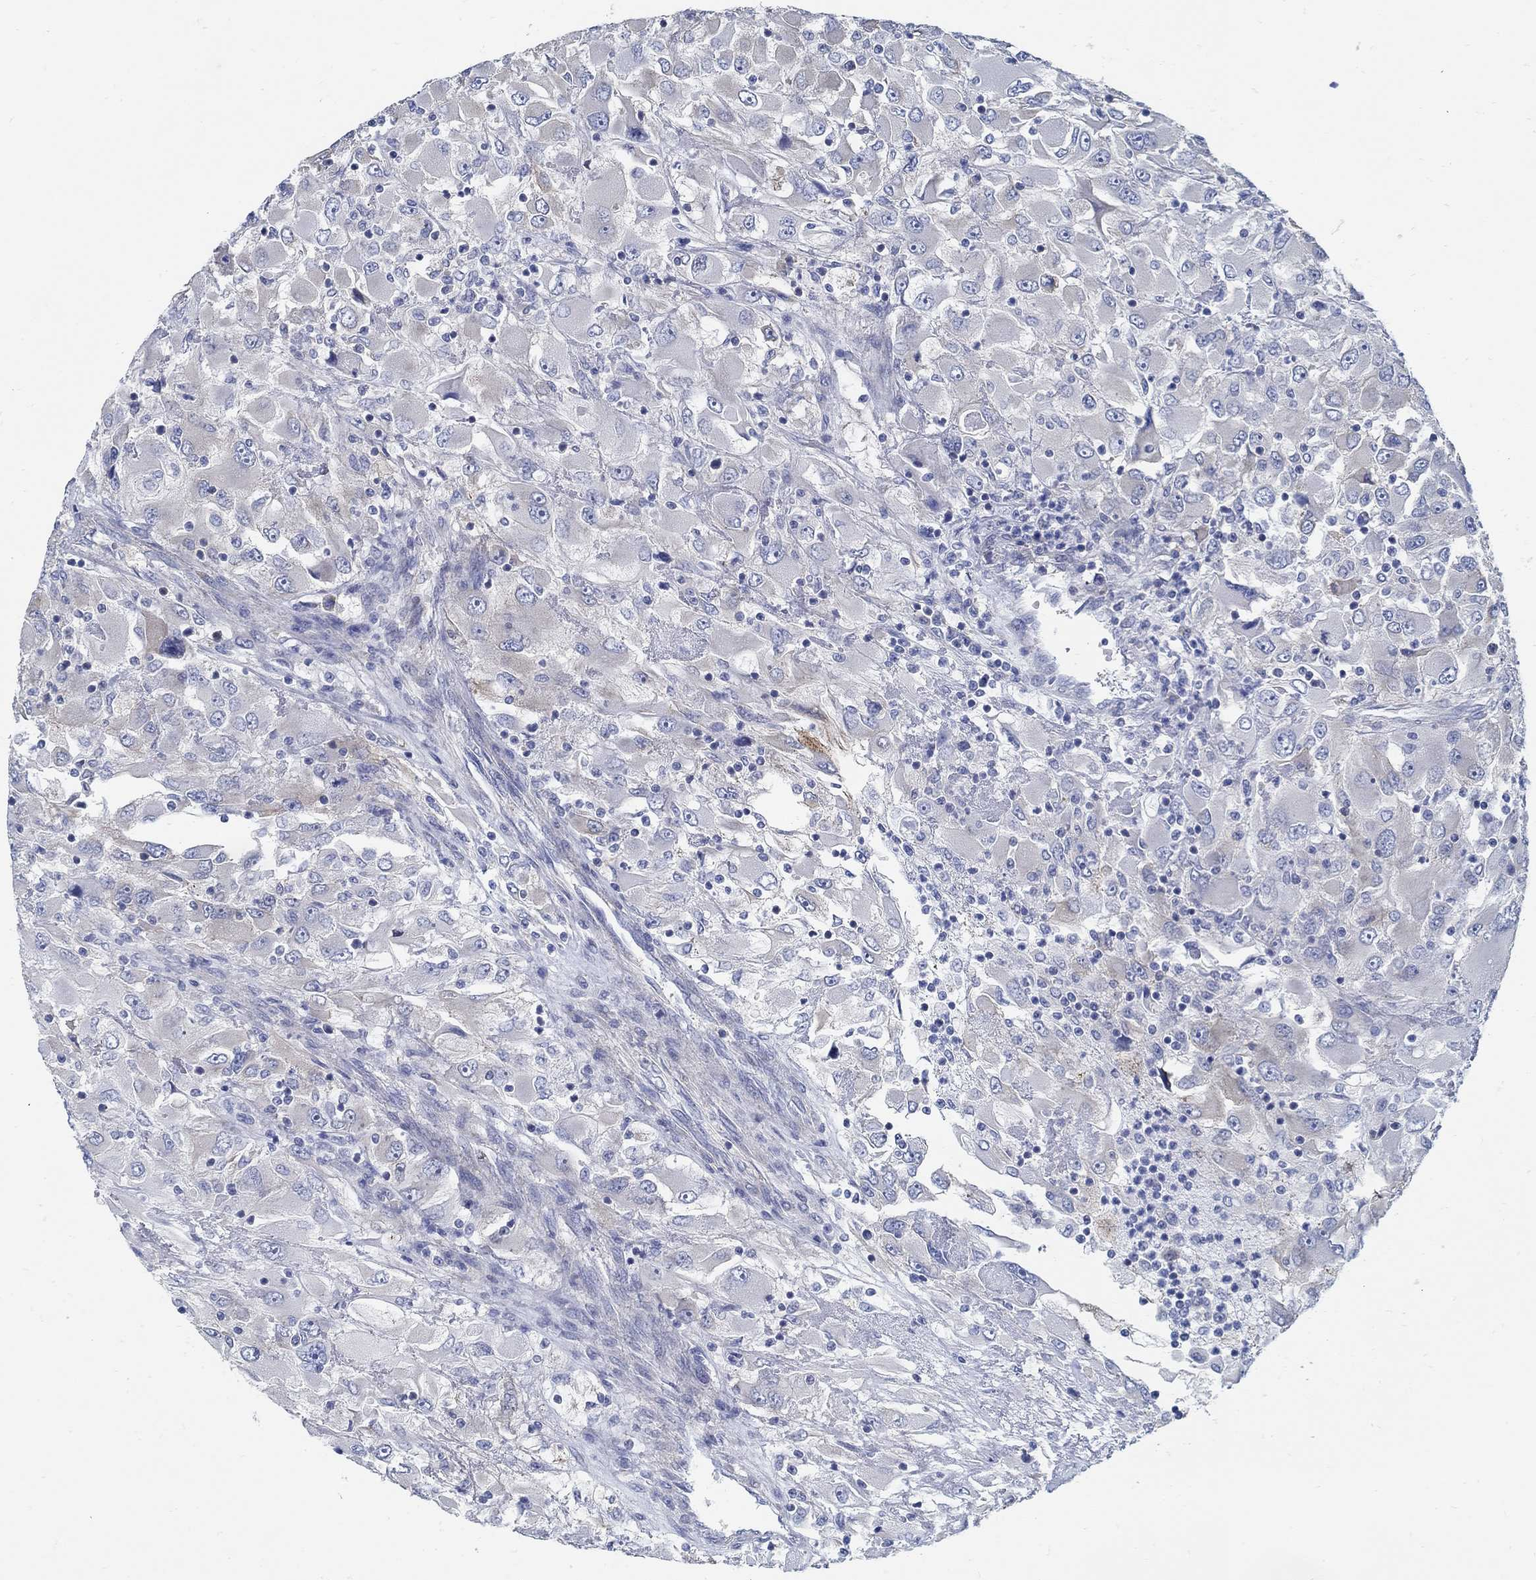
{"staining": {"intensity": "negative", "quantity": "none", "location": "none"}, "tissue": "renal cancer", "cell_type": "Tumor cells", "image_type": "cancer", "snomed": [{"axis": "morphology", "description": "Adenocarcinoma, NOS"}, {"axis": "topography", "description": "Kidney"}], "caption": "There is no significant staining in tumor cells of renal cancer.", "gene": "C15orf39", "patient": {"sex": "female", "age": 52}}